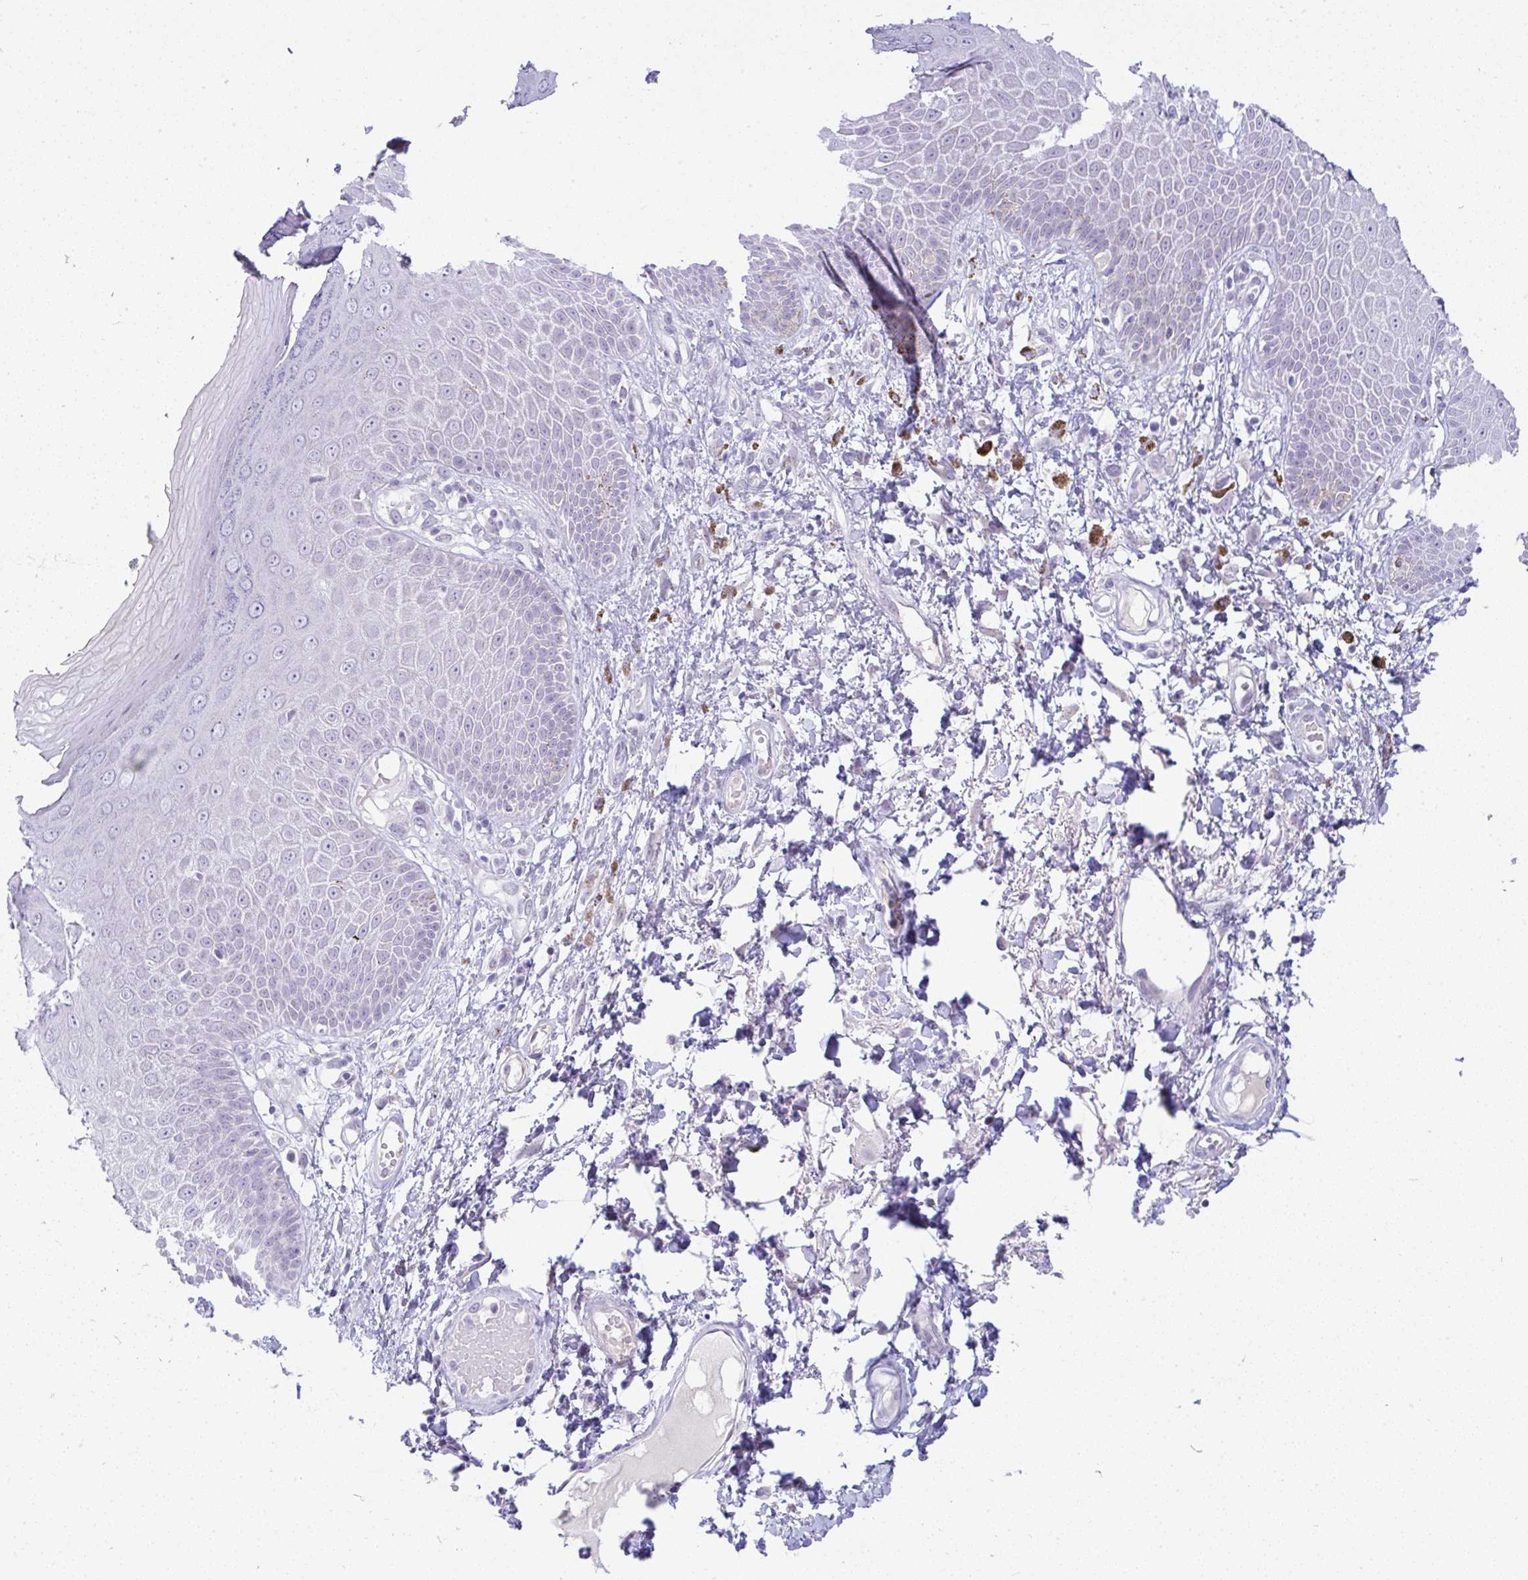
{"staining": {"intensity": "negative", "quantity": "none", "location": "none"}, "tissue": "skin", "cell_type": "Epidermal cells", "image_type": "normal", "snomed": [{"axis": "morphology", "description": "Normal tissue, NOS"}, {"axis": "topography", "description": "Anal"}, {"axis": "topography", "description": "Peripheral nerve tissue"}], "caption": "High magnification brightfield microscopy of unremarkable skin stained with DAB (brown) and counterstained with hematoxylin (blue): epidermal cells show no significant positivity.", "gene": "FAM177A1", "patient": {"sex": "male", "age": 78}}